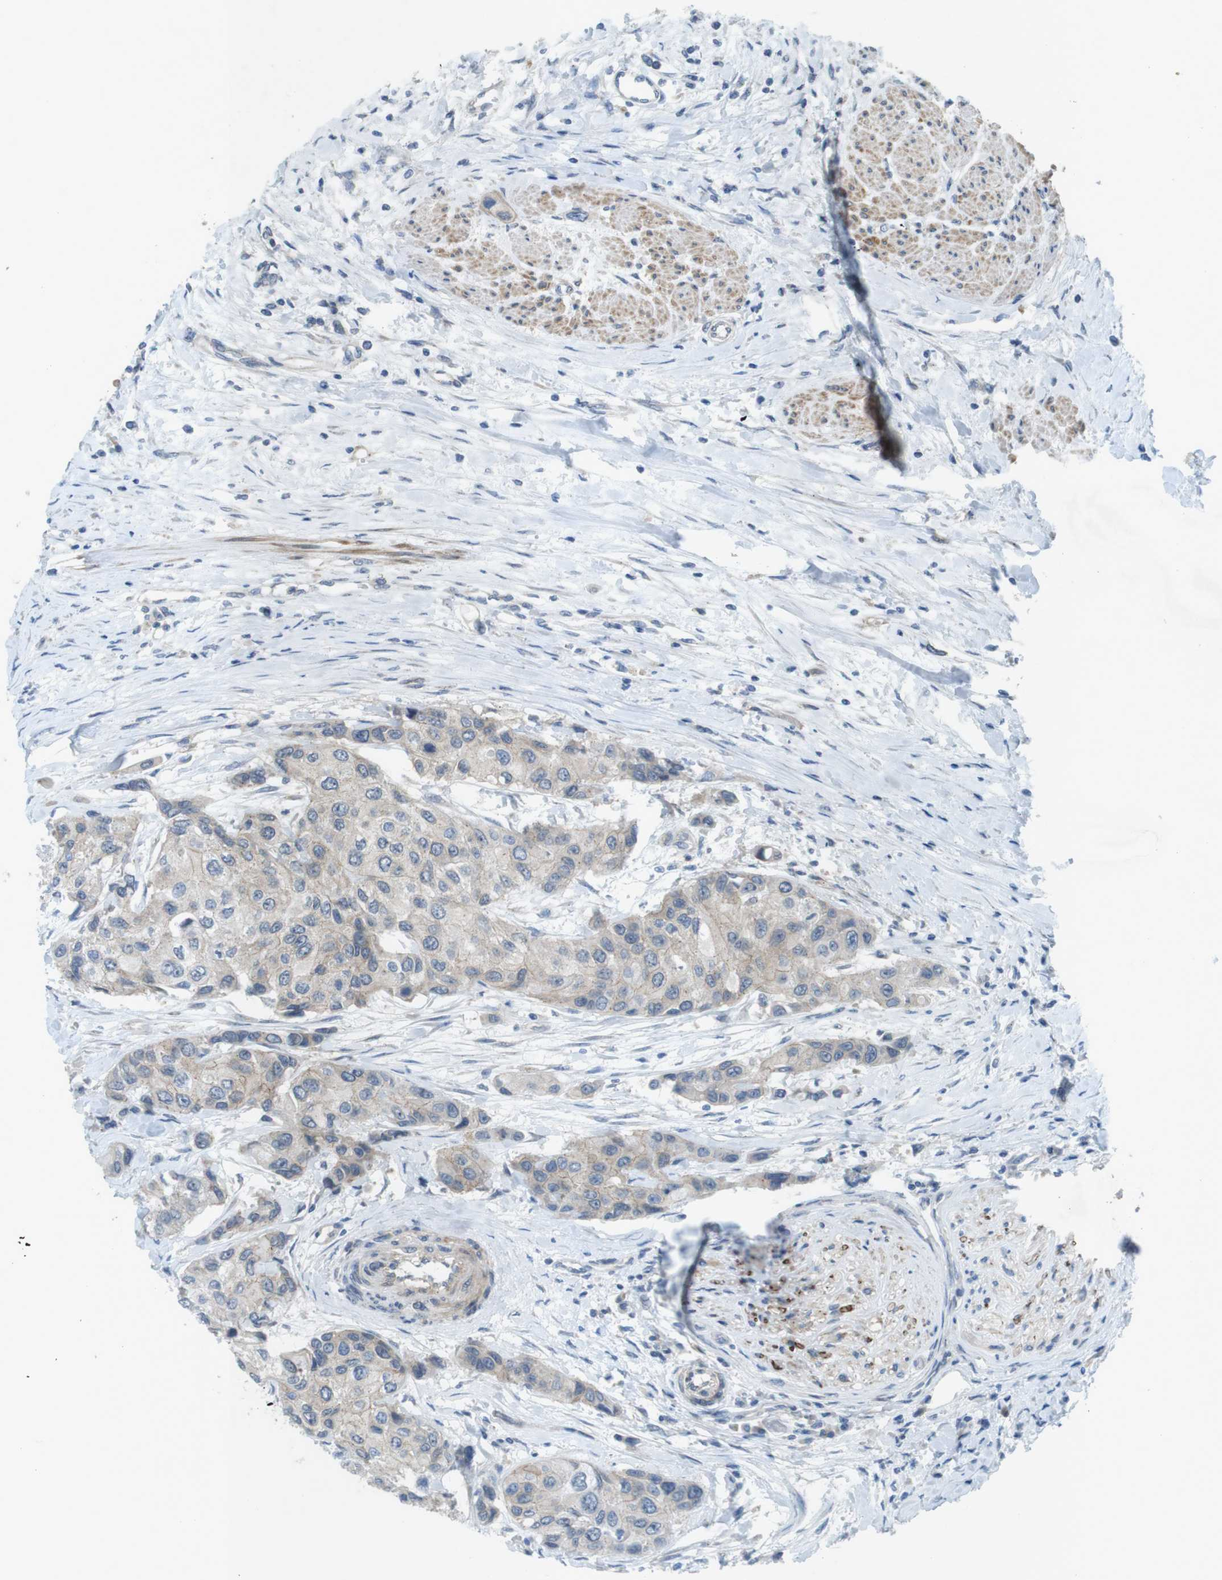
{"staining": {"intensity": "weak", "quantity": "25%-75%", "location": "cytoplasmic/membranous"}, "tissue": "urothelial cancer", "cell_type": "Tumor cells", "image_type": "cancer", "snomed": [{"axis": "morphology", "description": "Urothelial carcinoma, High grade"}, {"axis": "topography", "description": "Urinary bladder"}], "caption": "Urothelial cancer was stained to show a protein in brown. There is low levels of weak cytoplasmic/membranous staining in about 25%-75% of tumor cells. (DAB = brown stain, brightfield microscopy at high magnification).", "gene": "TYW1", "patient": {"sex": "female", "age": 56}}